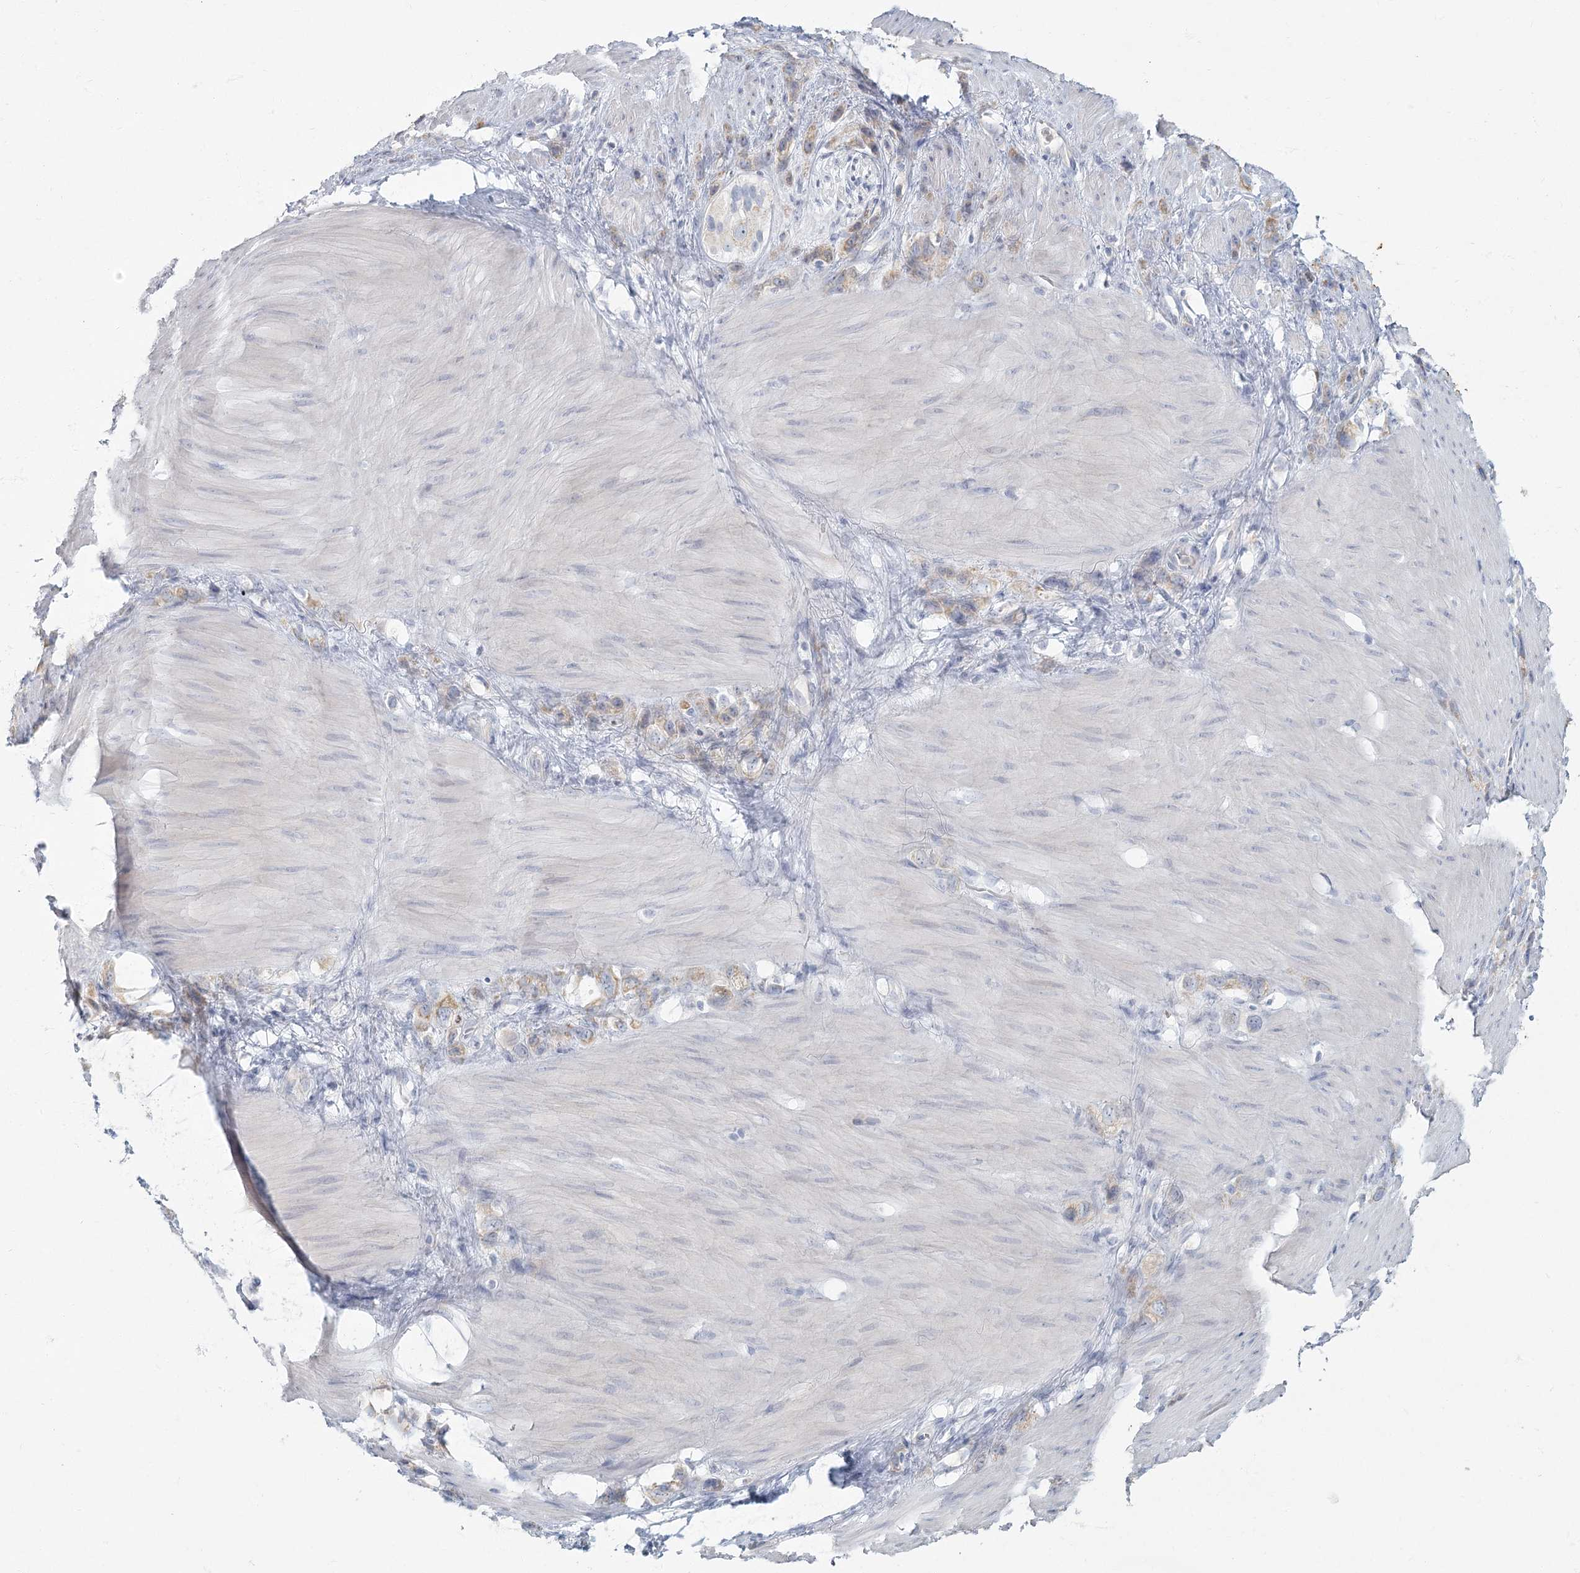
{"staining": {"intensity": "weak", "quantity": "<25%", "location": "cytoplasmic/membranous"}, "tissue": "stomach cancer", "cell_type": "Tumor cells", "image_type": "cancer", "snomed": [{"axis": "morphology", "description": "Normal tissue, NOS"}, {"axis": "morphology", "description": "Adenocarcinoma, NOS"}, {"axis": "morphology", "description": "Adenocarcinoma, High grade"}, {"axis": "topography", "description": "Stomach, upper"}, {"axis": "topography", "description": "Stomach"}], "caption": "Tumor cells are negative for protein expression in human stomach cancer. The staining is performed using DAB (3,3'-diaminobenzidine) brown chromogen with nuclei counter-stained in using hematoxylin.", "gene": "FAM110C", "patient": {"sex": "female", "age": 65}}